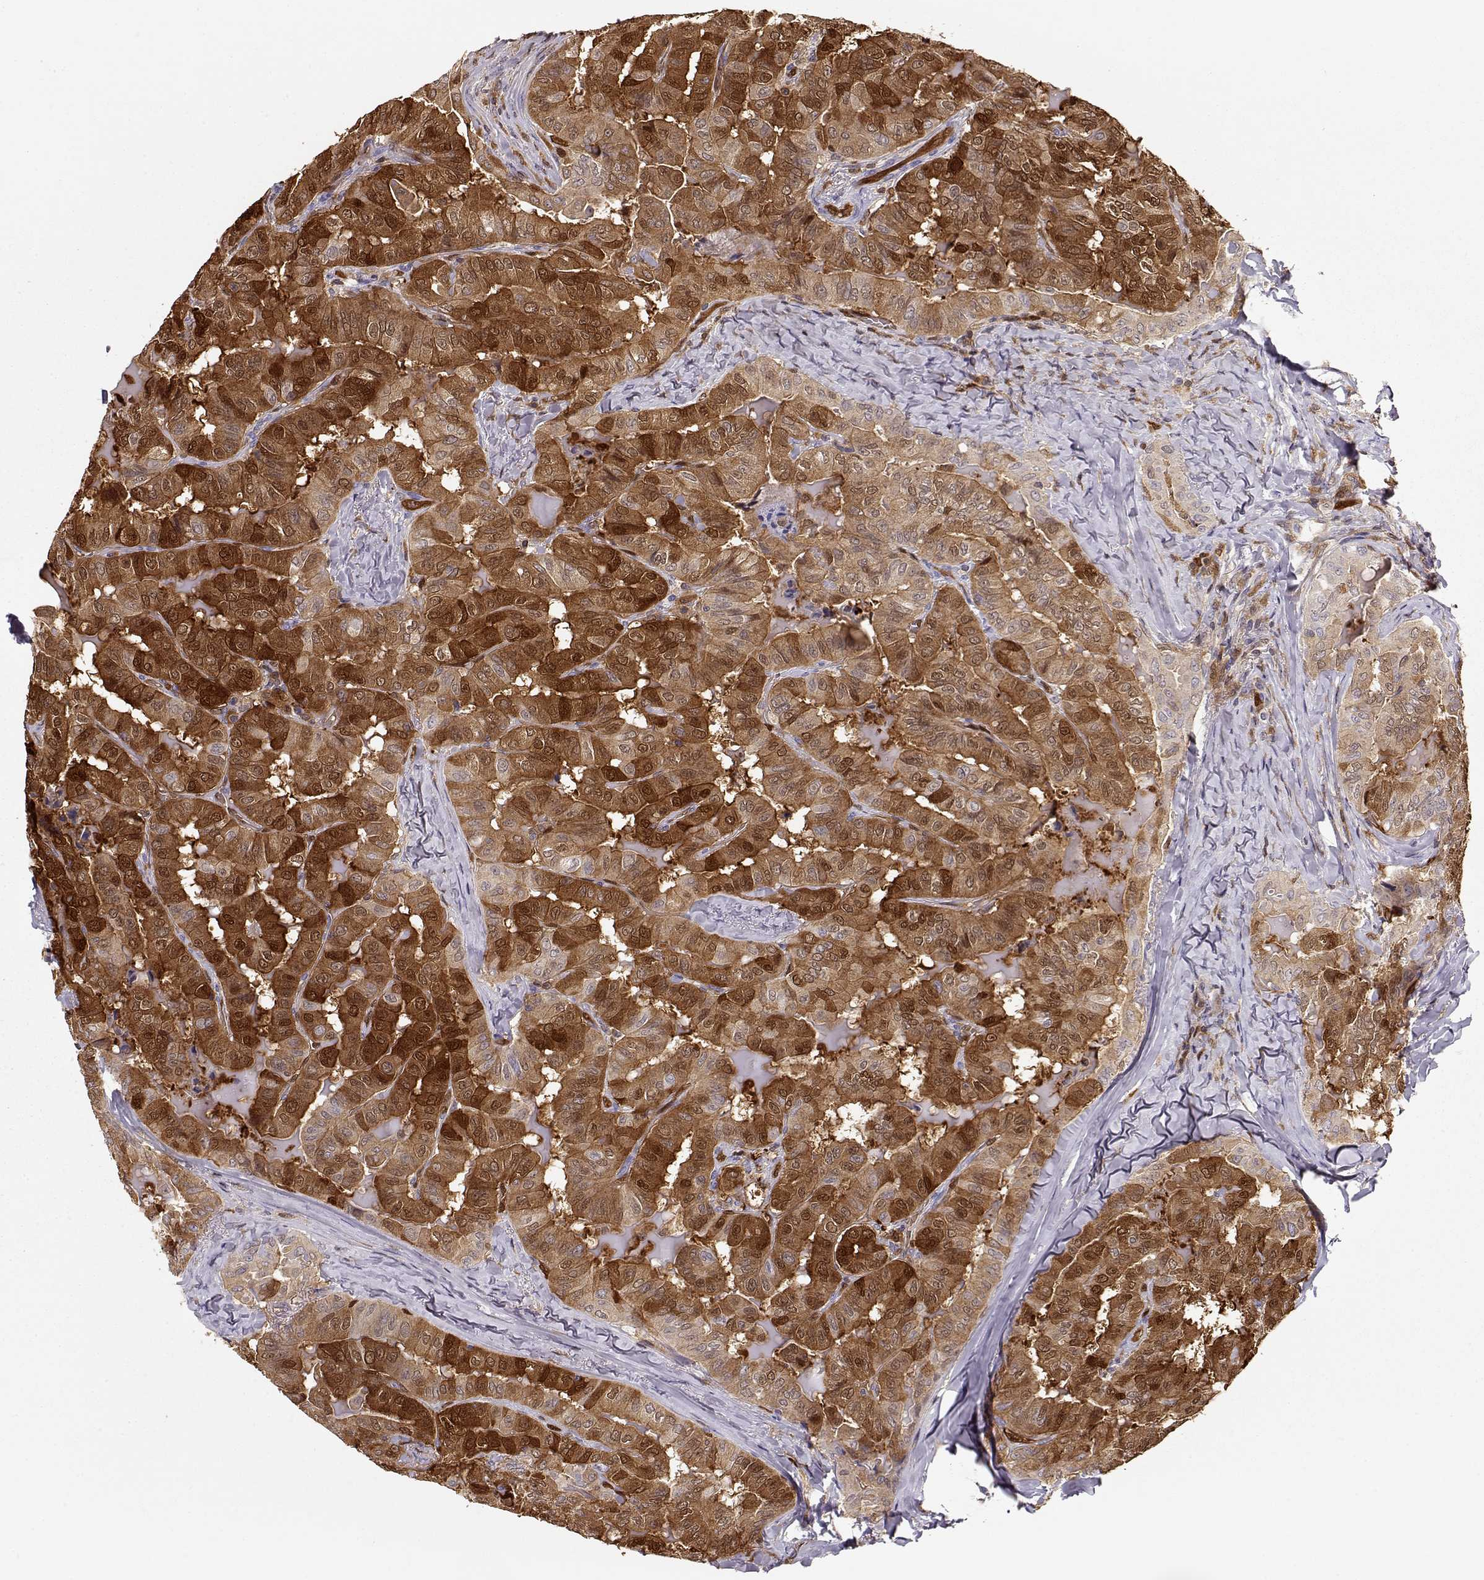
{"staining": {"intensity": "strong", "quantity": ">75%", "location": "cytoplasmic/membranous"}, "tissue": "thyroid cancer", "cell_type": "Tumor cells", "image_type": "cancer", "snomed": [{"axis": "morphology", "description": "Papillary adenocarcinoma, NOS"}, {"axis": "topography", "description": "Thyroid gland"}], "caption": "Thyroid papillary adenocarcinoma tissue reveals strong cytoplasmic/membranous positivity in approximately >75% of tumor cells, visualized by immunohistochemistry.", "gene": "PNP", "patient": {"sex": "female", "age": 68}}